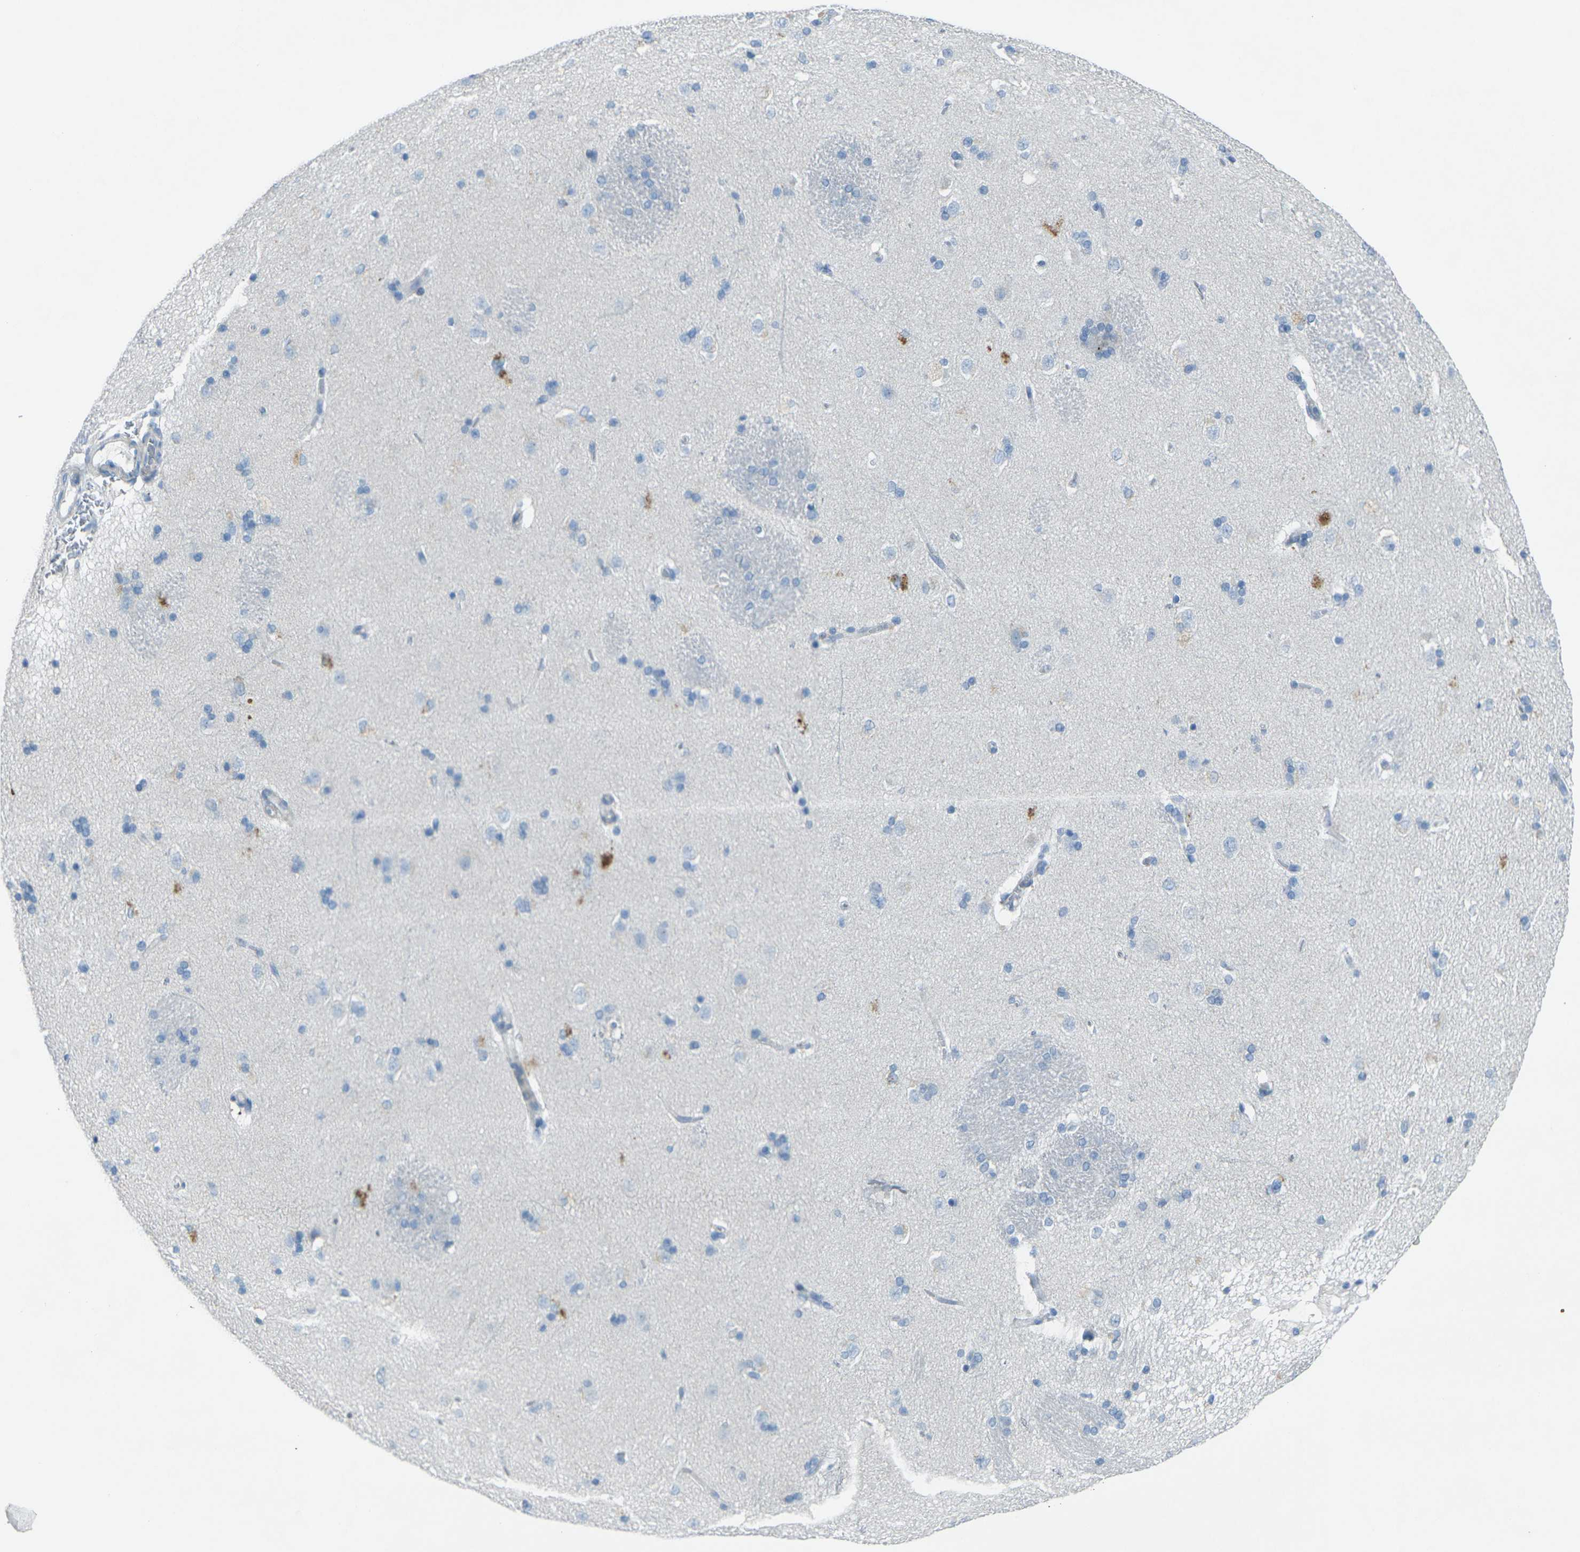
{"staining": {"intensity": "negative", "quantity": "none", "location": "none"}, "tissue": "caudate", "cell_type": "Glial cells", "image_type": "normal", "snomed": [{"axis": "morphology", "description": "Normal tissue, NOS"}, {"axis": "topography", "description": "Lateral ventricle wall"}], "caption": "An immunohistochemistry (IHC) image of unremarkable caudate is shown. There is no staining in glial cells of caudate. Brightfield microscopy of immunohistochemistry (IHC) stained with DAB (brown) and hematoxylin (blue), captured at high magnification.", "gene": "ANKRD46", "patient": {"sex": "female", "age": 19}}